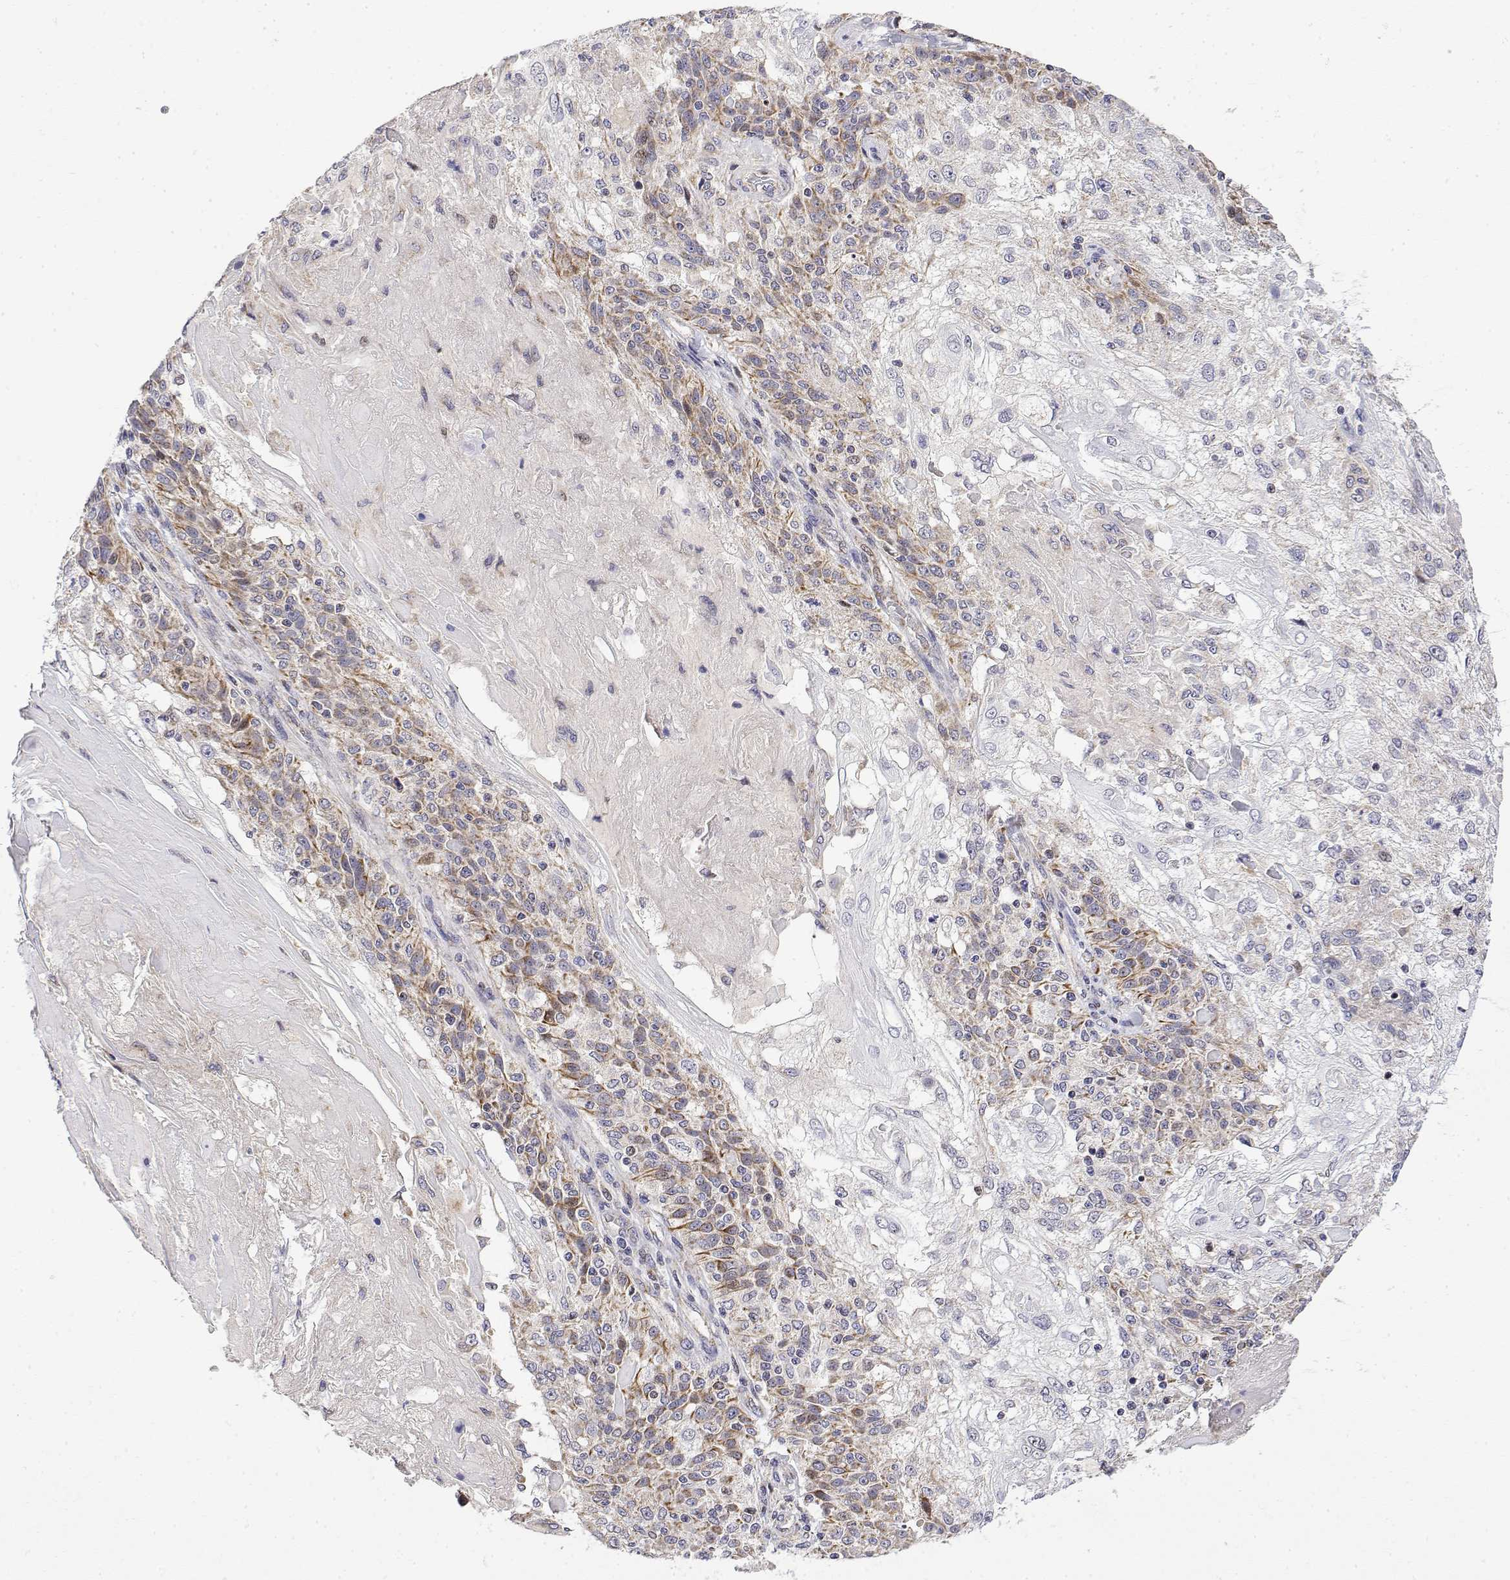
{"staining": {"intensity": "moderate", "quantity": "25%-75%", "location": "cytoplasmic/membranous"}, "tissue": "skin cancer", "cell_type": "Tumor cells", "image_type": "cancer", "snomed": [{"axis": "morphology", "description": "Normal tissue, NOS"}, {"axis": "morphology", "description": "Squamous cell carcinoma, NOS"}, {"axis": "topography", "description": "Skin"}], "caption": "Moderate cytoplasmic/membranous expression is identified in approximately 25%-75% of tumor cells in skin squamous cell carcinoma.", "gene": "GADD45GIP1", "patient": {"sex": "female", "age": 83}}